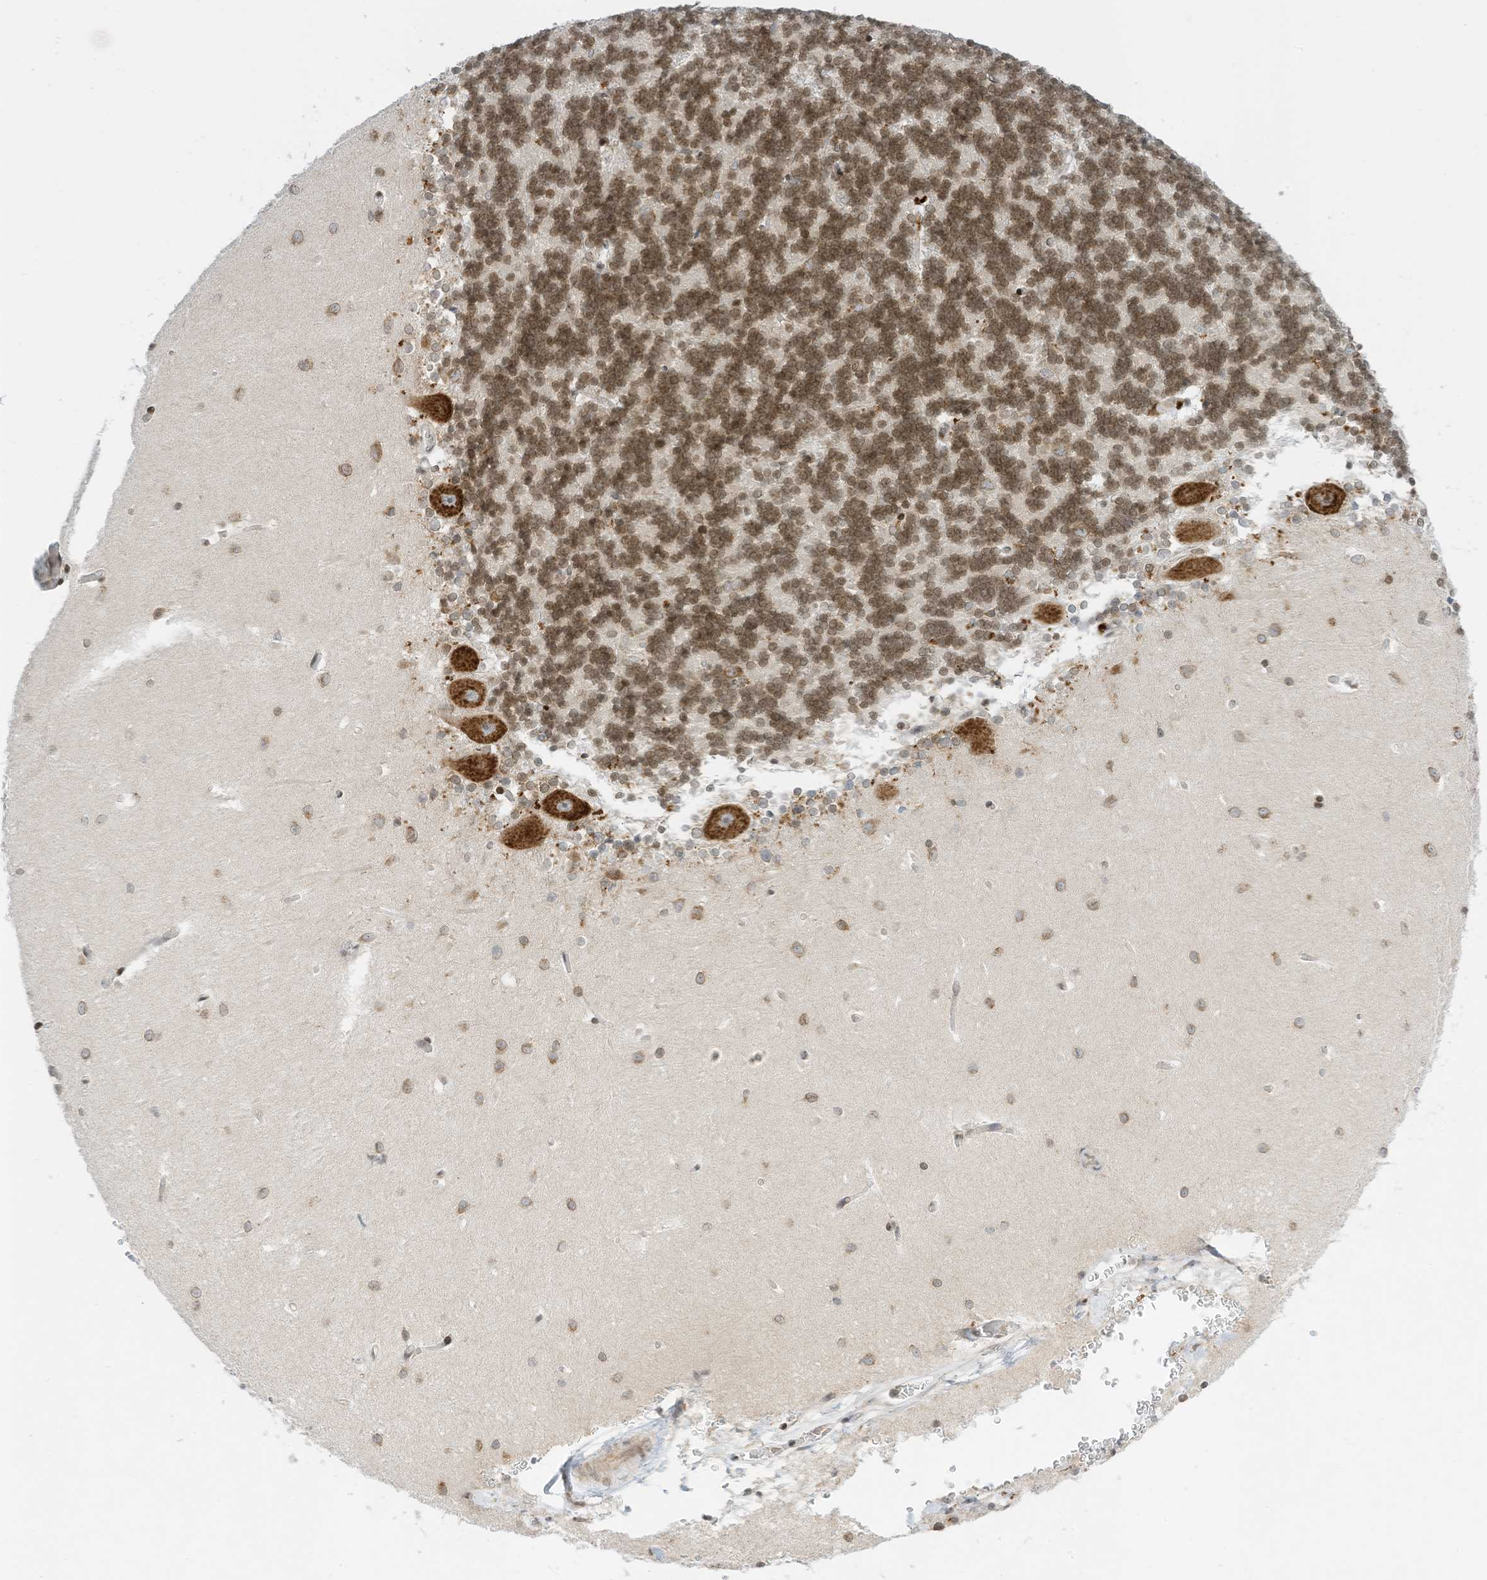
{"staining": {"intensity": "moderate", "quantity": ">75%", "location": "cytoplasmic/membranous,nuclear"}, "tissue": "cerebellum", "cell_type": "Cells in granular layer", "image_type": "normal", "snomed": [{"axis": "morphology", "description": "Normal tissue, NOS"}, {"axis": "topography", "description": "Cerebellum"}], "caption": "This image shows benign cerebellum stained with immunohistochemistry (IHC) to label a protein in brown. The cytoplasmic/membranous,nuclear of cells in granular layer show moderate positivity for the protein. Nuclei are counter-stained blue.", "gene": "EDF1", "patient": {"sex": "male", "age": 37}}